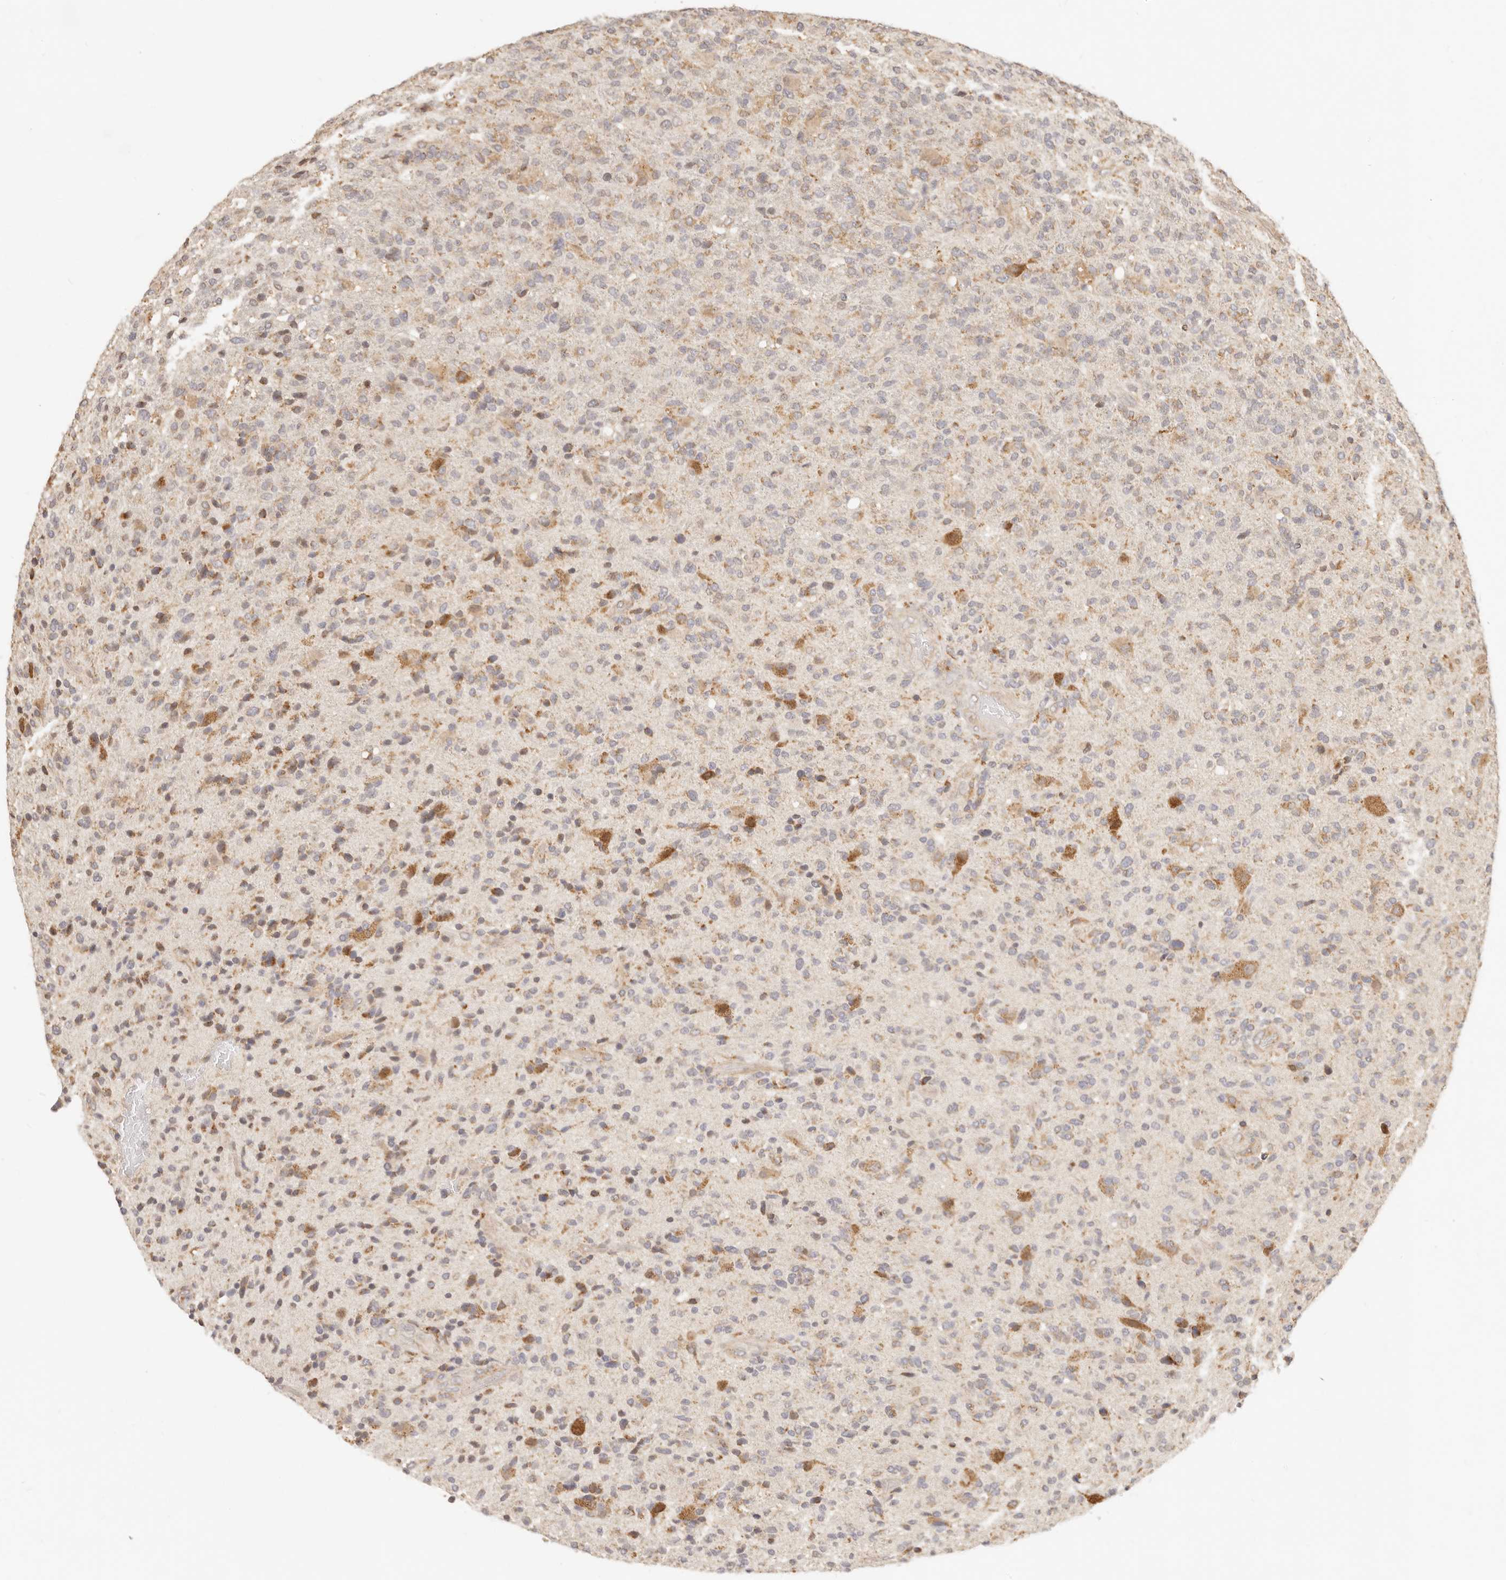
{"staining": {"intensity": "moderate", "quantity": "25%-75%", "location": "cytoplasmic/membranous"}, "tissue": "glioma", "cell_type": "Tumor cells", "image_type": "cancer", "snomed": [{"axis": "morphology", "description": "Glioma, malignant, High grade"}, {"axis": "topography", "description": "Brain"}], "caption": "Immunohistochemical staining of human malignant glioma (high-grade) demonstrates medium levels of moderate cytoplasmic/membranous staining in about 25%-75% of tumor cells.", "gene": "TIMM17A", "patient": {"sex": "male", "age": 72}}